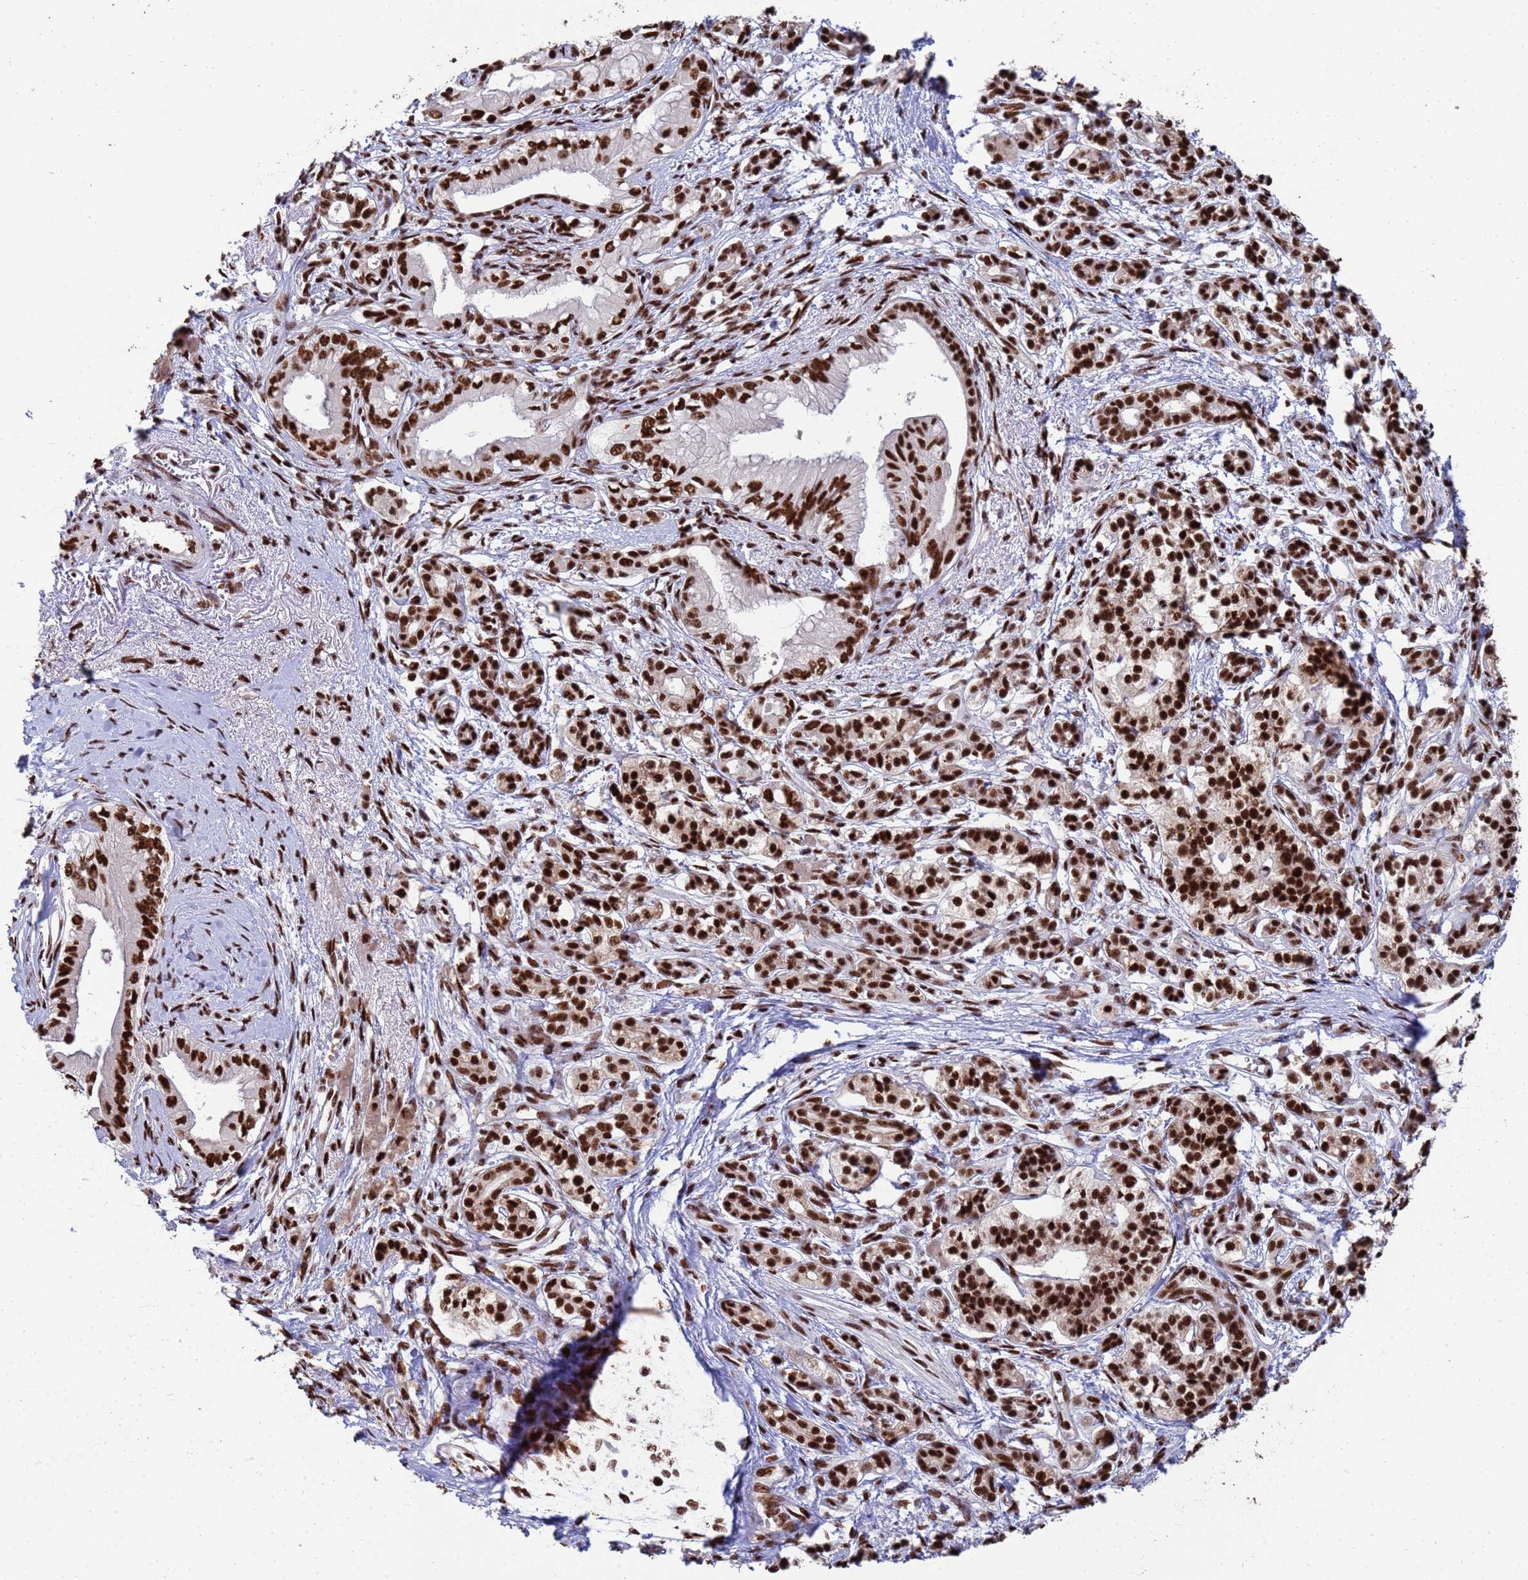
{"staining": {"intensity": "strong", "quantity": ">75%", "location": "nuclear"}, "tissue": "pancreatic cancer", "cell_type": "Tumor cells", "image_type": "cancer", "snomed": [{"axis": "morphology", "description": "Adenocarcinoma, NOS"}, {"axis": "topography", "description": "Pancreas"}], "caption": "Strong nuclear protein positivity is appreciated in about >75% of tumor cells in pancreatic cancer (adenocarcinoma).", "gene": "SF3B2", "patient": {"sex": "male", "age": 71}}